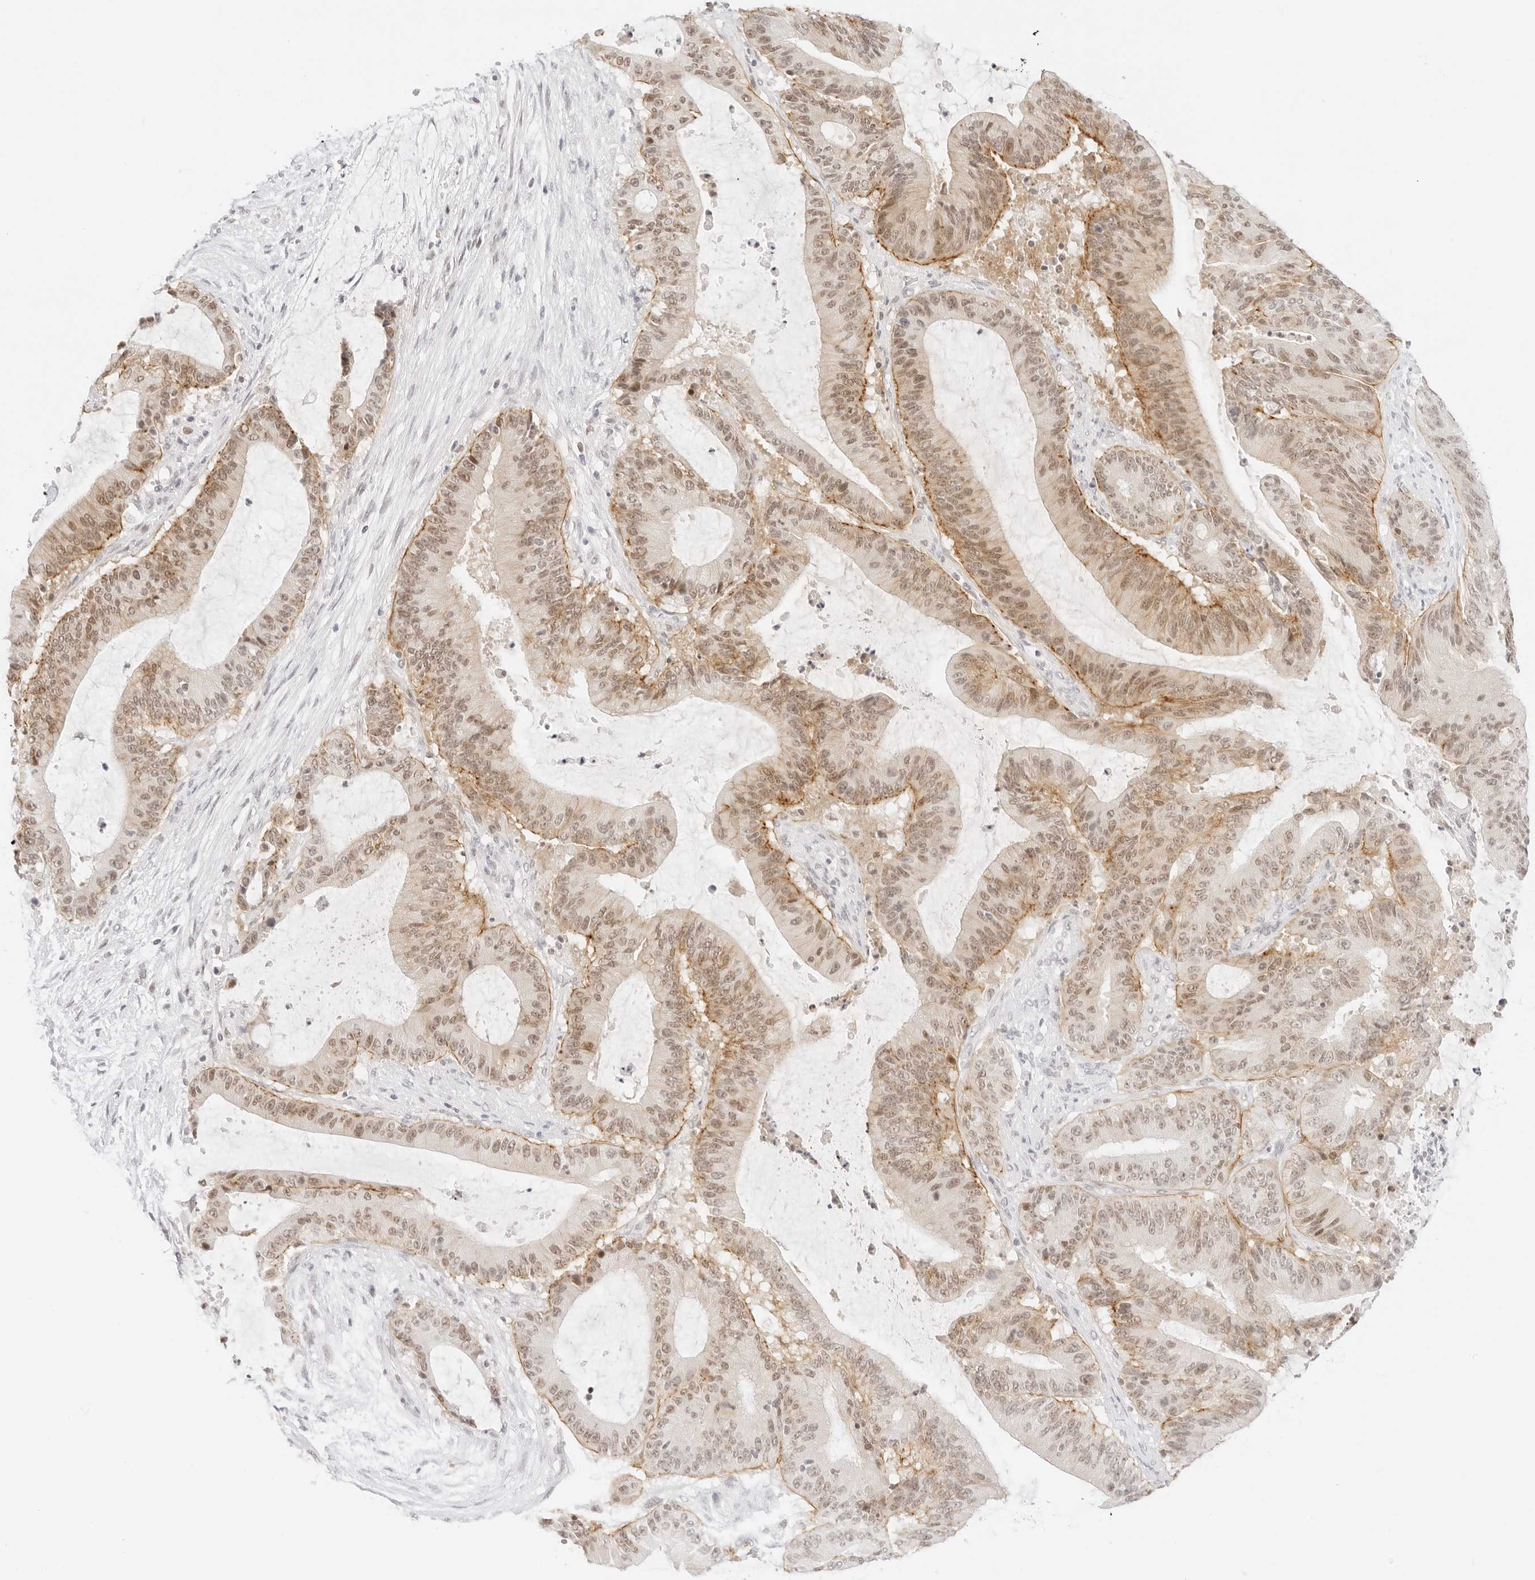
{"staining": {"intensity": "moderate", "quantity": ">75%", "location": "cytoplasmic/membranous,nuclear"}, "tissue": "liver cancer", "cell_type": "Tumor cells", "image_type": "cancer", "snomed": [{"axis": "morphology", "description": "Normal tissue, NOS"}, {"axis": "morphology", "description": "Cholangiocarcinoma"}, {"axis": "topography", "description": "Liver"}, {"axis": "topography", "description": "Peripheral nerve tissue"}], "caption": "IHC image of neoplastic tissue: liver cancer stained using immunohistochemistry displays medium levels of moderate protein expression localized specifically in the cytoplasmic/membranous and nuclear of tumor cells, appearing as a cytoplasmic/membranous and nuclear brown color.", "gene": "ITGA6", "patient": {"sex": "female", "age": 73}}